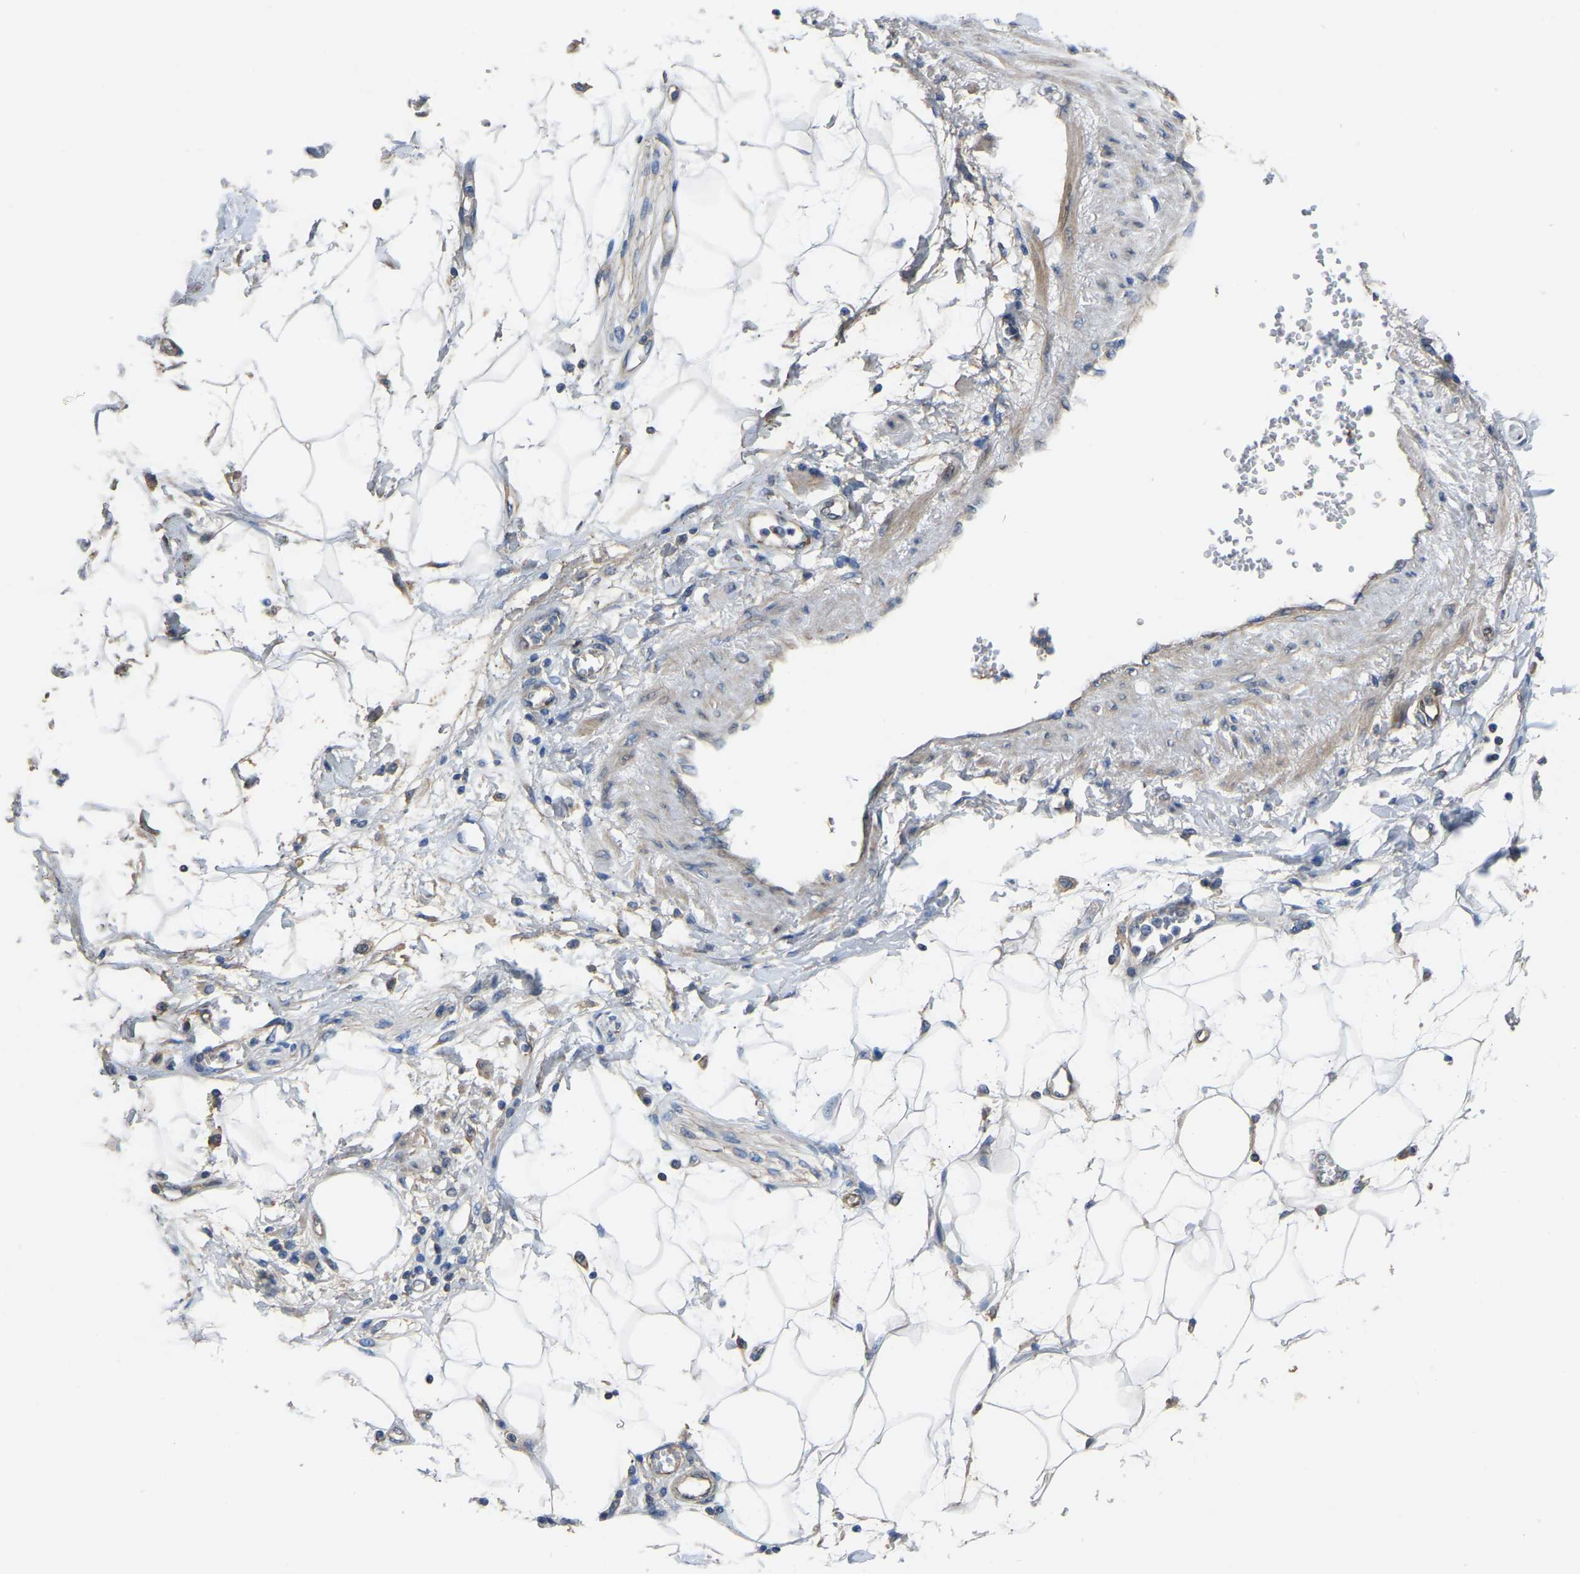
{"staining": {"intensity": "negative", "quantity": "none", "location": "none"}, "tissue": "adipose tissue", "cell_type": "Adipocytes", "image_type": "normal", "snomed": [{"axis": "morphology", "description": "Normal tissue, NOS"}, {"axis": "morphology", "description": "Adenocarcinoma, NOS"}, {"axis": "topography", "description": "Duodenum"}, {"axis": "topography", "description": "Peripheral nerve tissue"}], "caption": "Adipocytes are negative for brown protein staining in benign adipose tissue. (DAB immunohistochemistry (IHC) with hematoxylin counter stain).", "gene": "HIGD2B", "patient": {"sex": "female", "age": 60}}